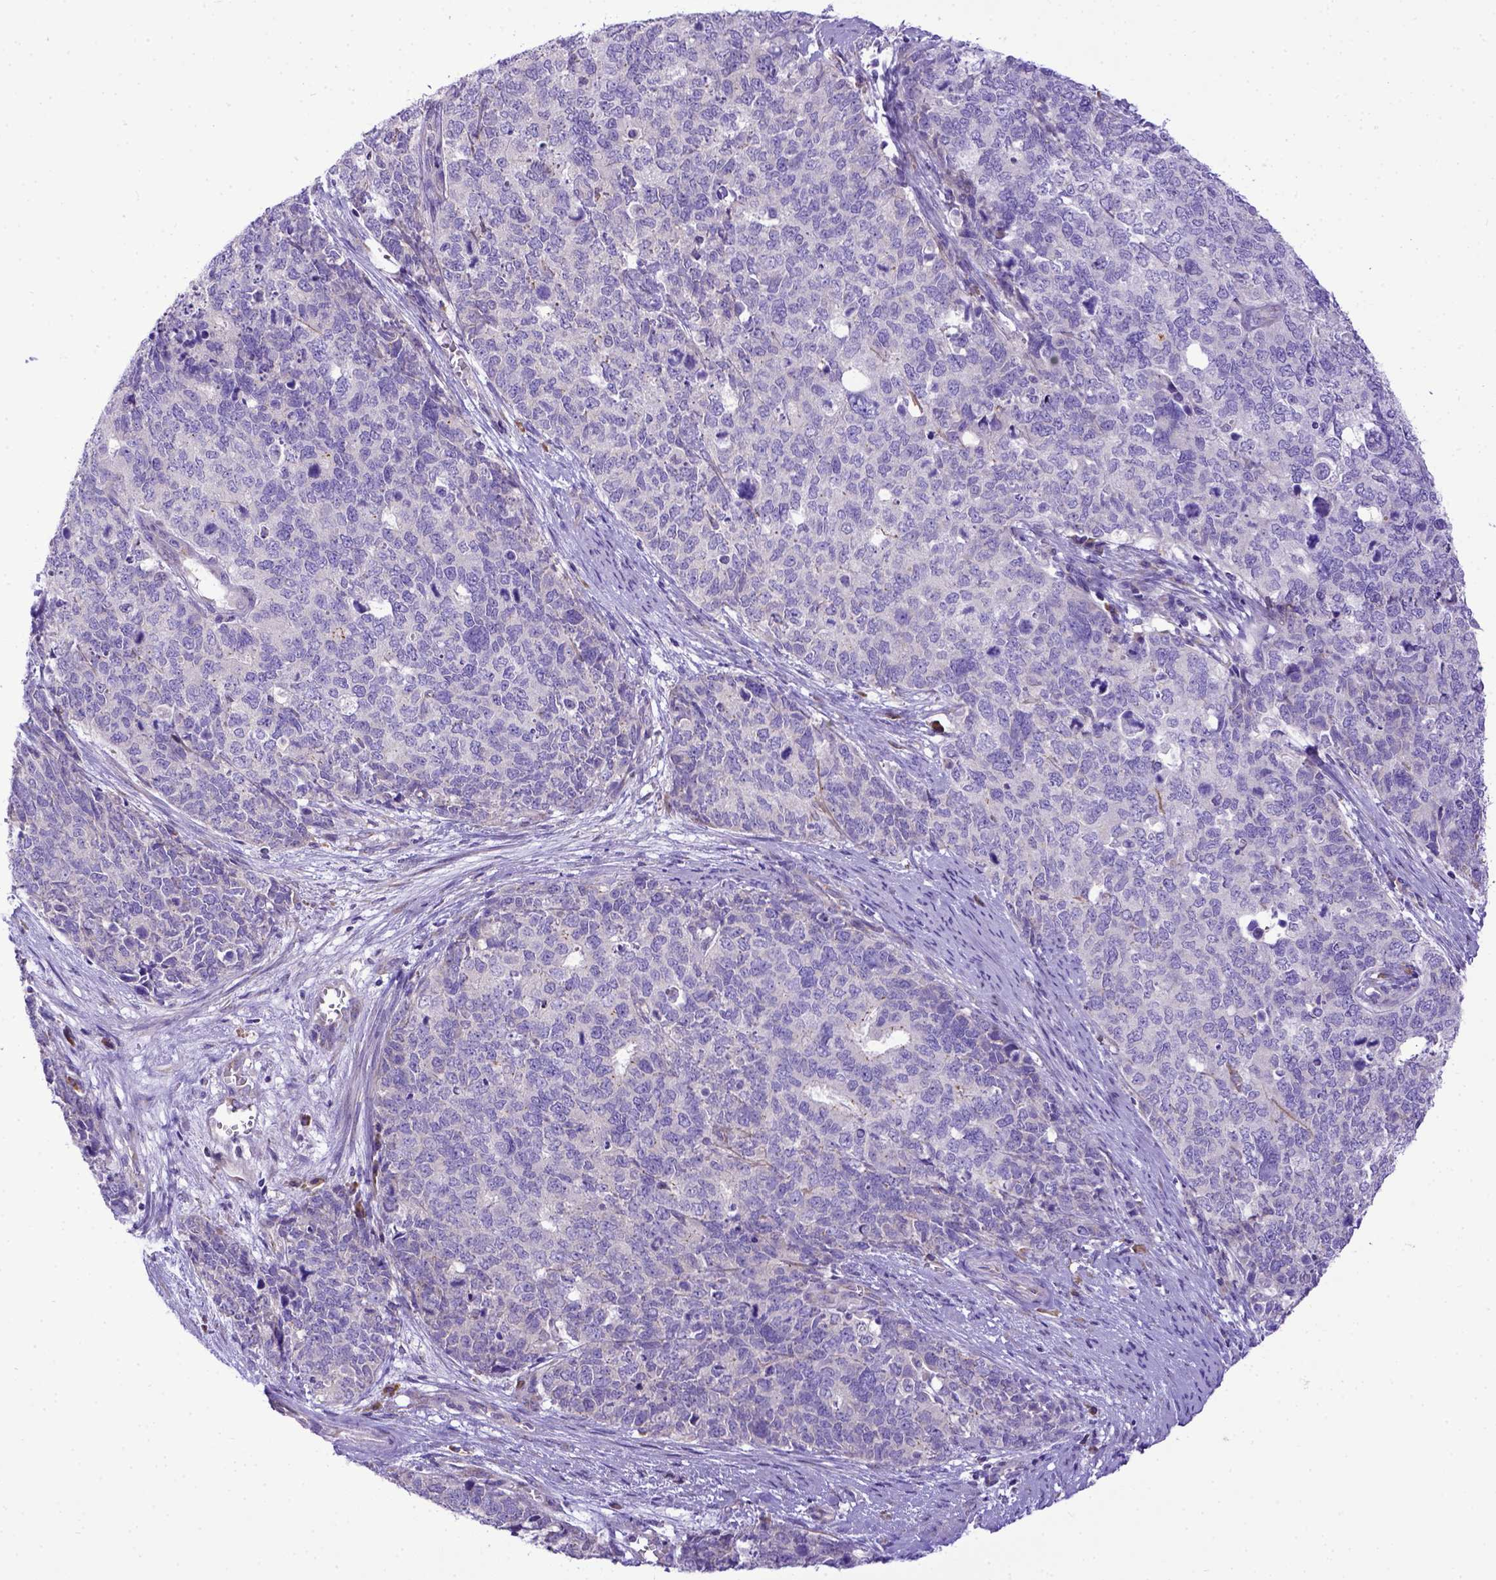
{"staining": {"intensity": "negative", "quantity": "none", "location": "none"}, "tissue": "cervical cancer", "cell_type": "Tumor cells", "image_type": "cancer", "snomed": [{"axis": "morphology", "description": "Squamous cell carcinoma, NOS"}, {"axis": "topography", "description": "Cervix"}], "caption": "Immunohistochemistry (IHC) of human cervical cancer (squamous cell carcinoma) shows no staining in tumor cells.", "gene": "CFAP300", "patient": {"sex": "female", "age": 63}}